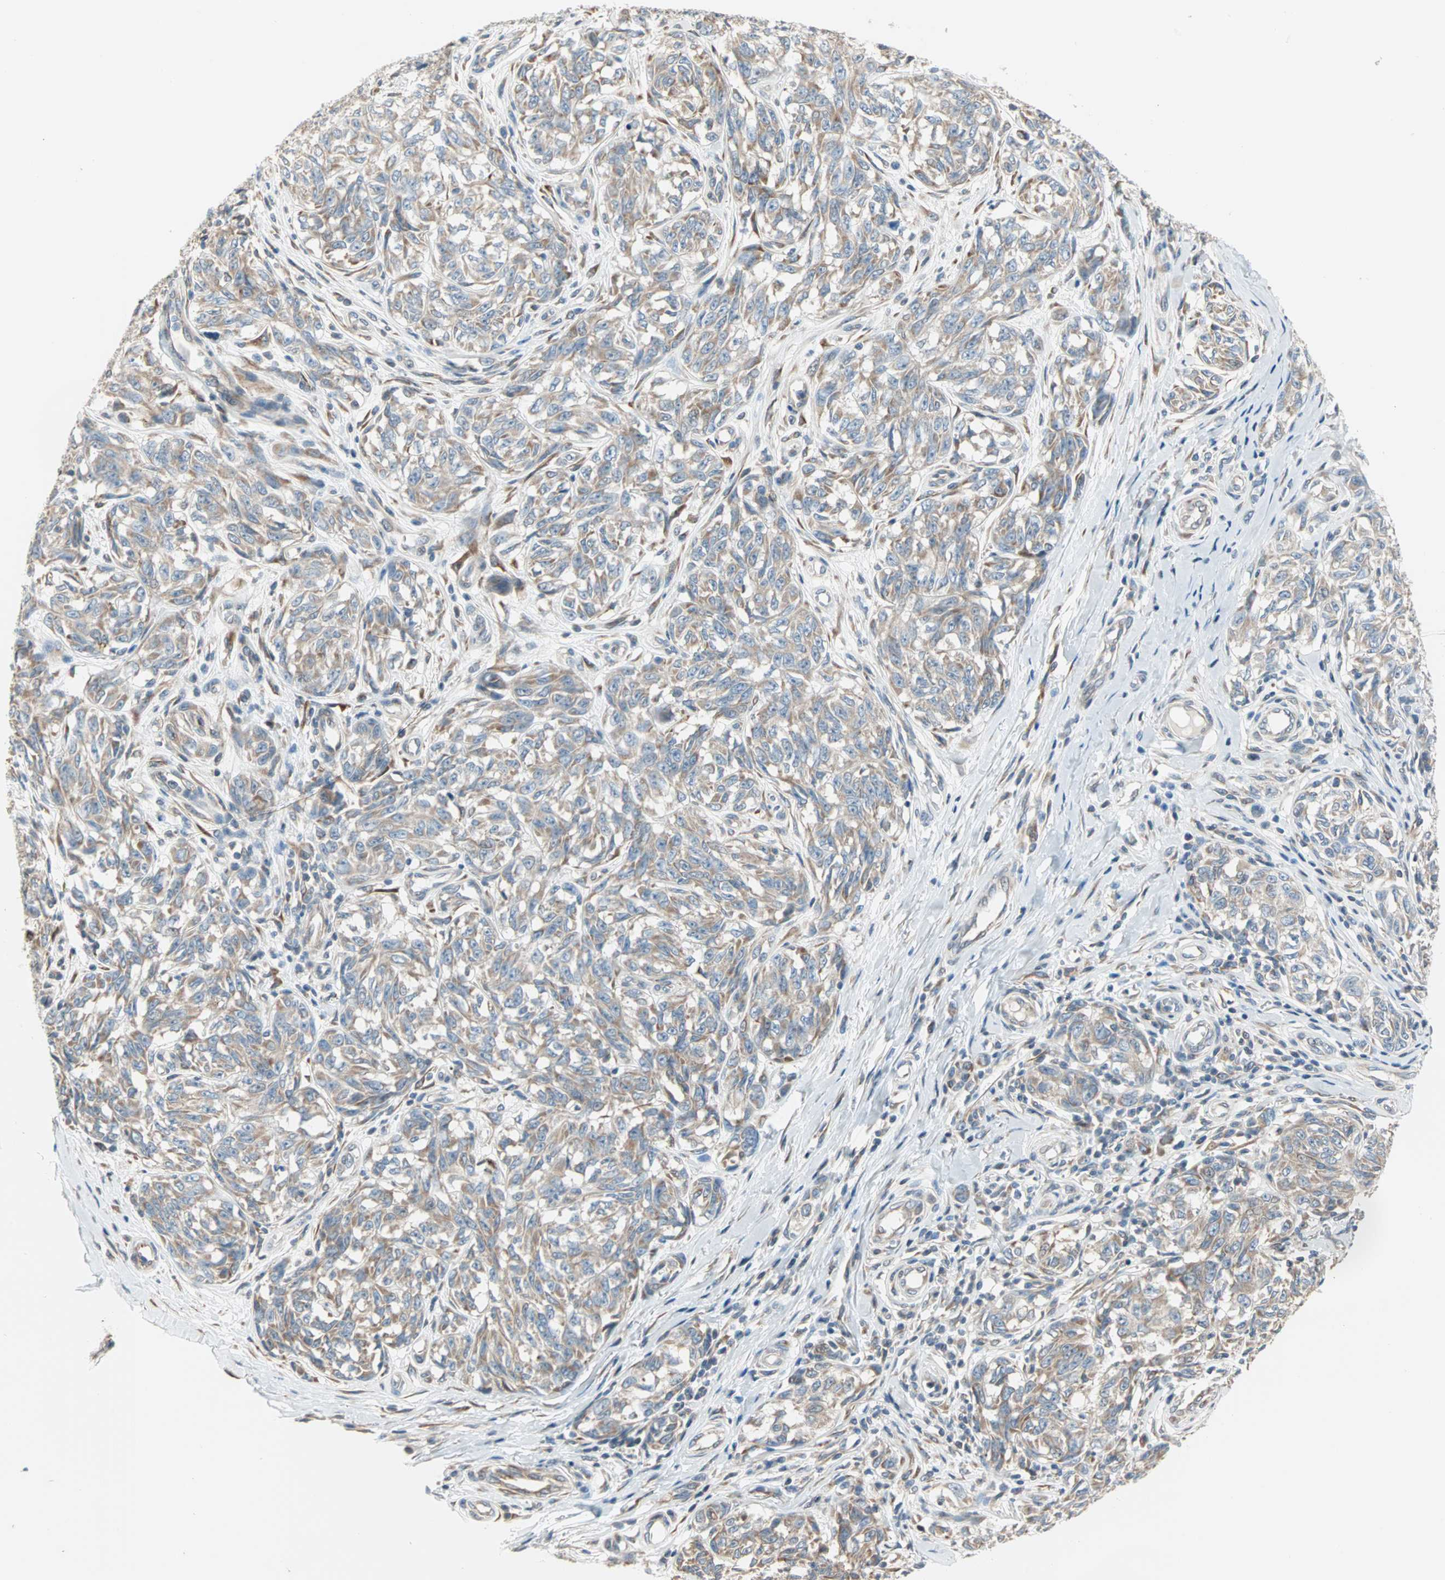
{"staining": {"intensity": "weak", "quantity": "25%-75%", "location": "cytoplasmic/membranous"}, "tissue": "melanoma", "cell_type": "Tumor cells", "image_type": "cancer", "snomed": [{"axis": "morphology", "description": "Malignant melanoma, NOS"}, {"axis": "topography", "description": "Skin"}], "caption": "Melanoma was stained to show a protein in brown. There is low levels of weak cytoplasmic/membranous expression in about 25%-75% of tumor cells. (Brightfield microscopy of DAB IHC at high magnification).", "gene": "SAR1A", "patient": {"sex": "female", "age": 64}}